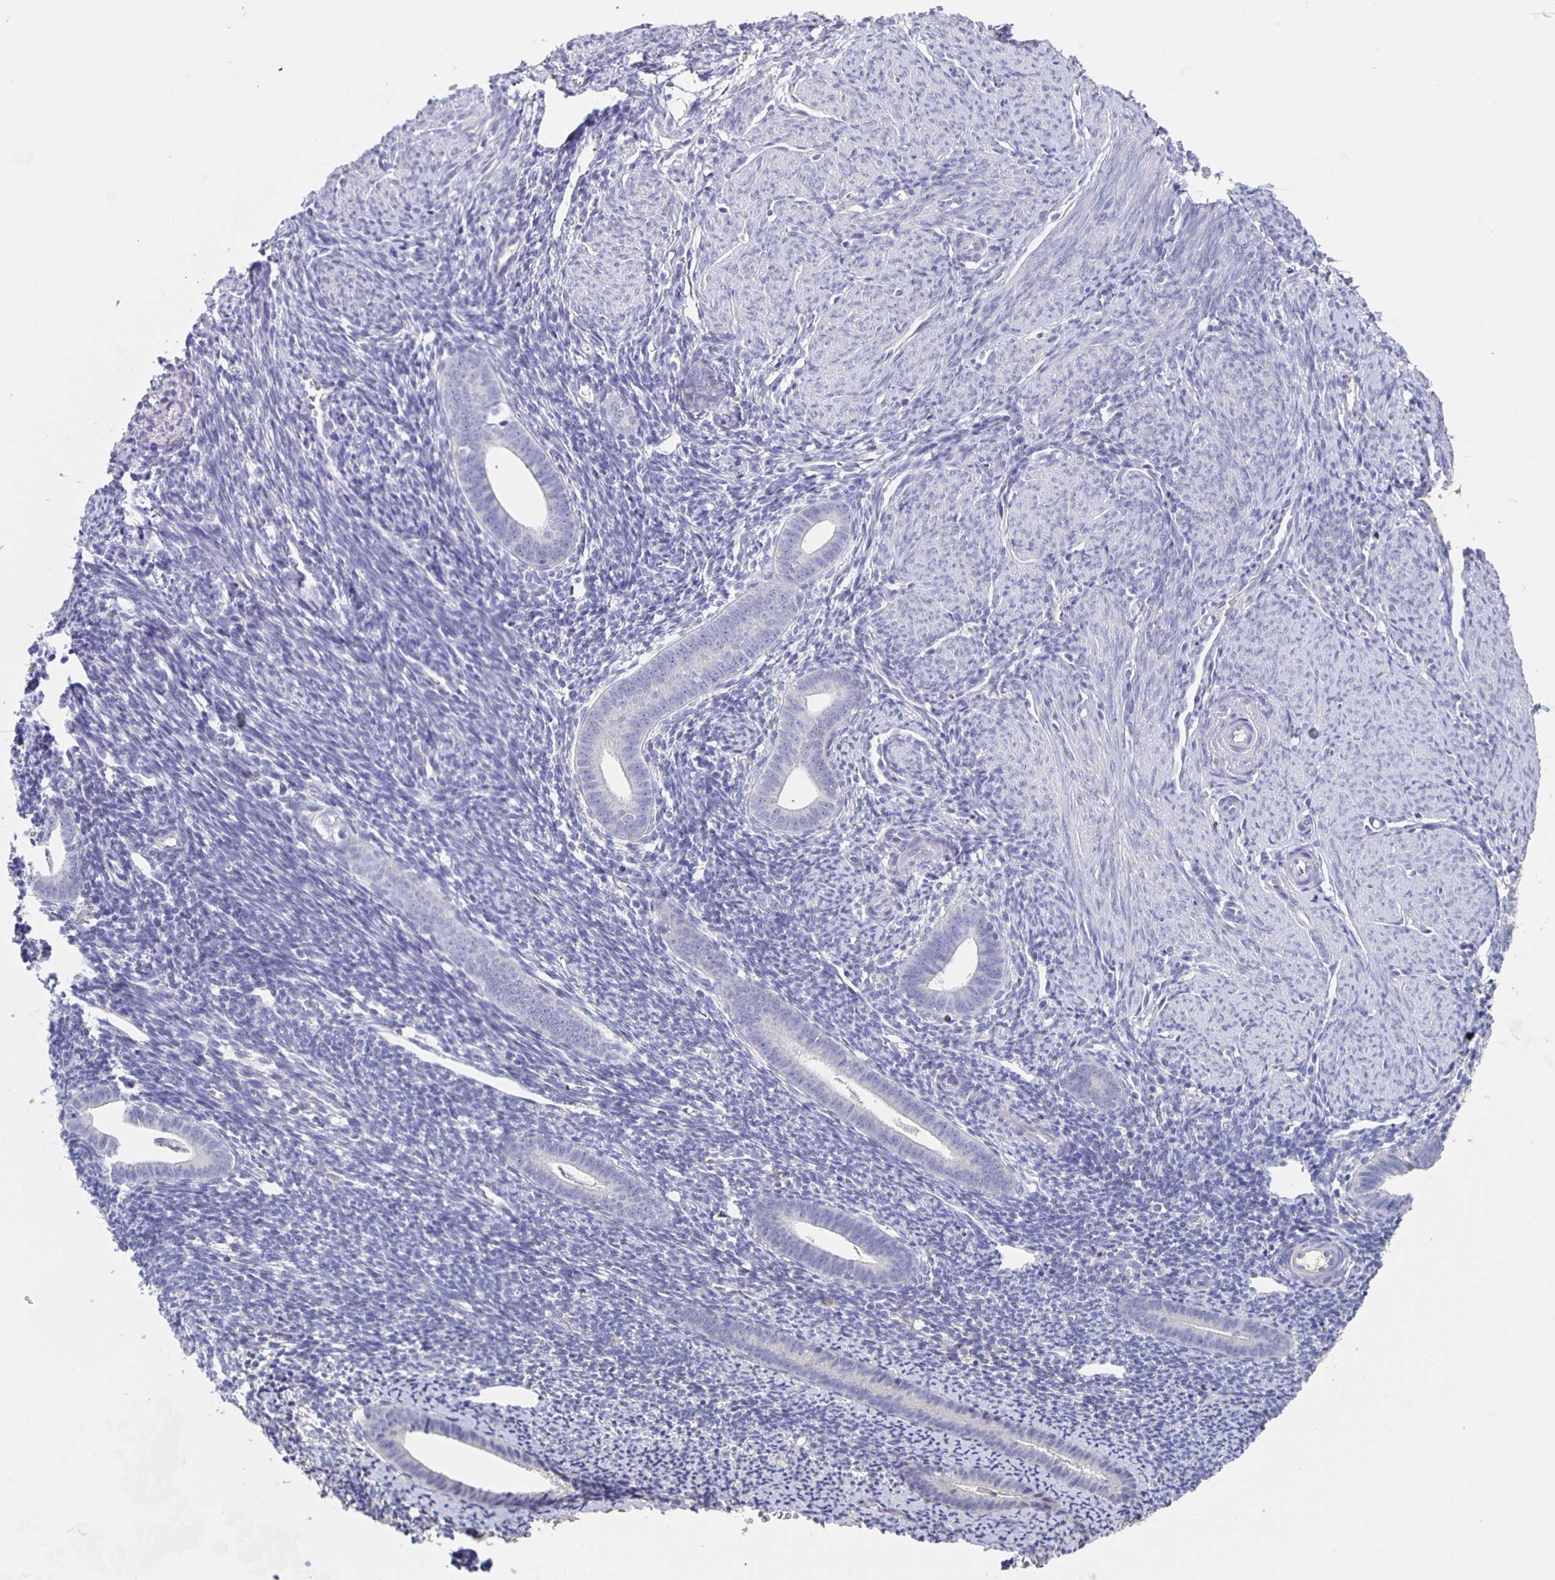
{"staining": {"intensity": "negative", "quantity": "none", "location": "none"}, "tissue": "endometrium", "cell_type": "Cells in endometrial stroma", "image_type": "normal", "snomed": [{"axis": "morphology", "description": "Normal tissue, NOS"}, {"axis": "topography", "description": "Endometrium"}], "caption": "High power microscopy micrograph of an IHC image of benign endometrium, revealing no significant positivity in cells in endometrial stroma.", "gene": "CACNA2D2", "patient": {"sex": "female", "age": 39}}